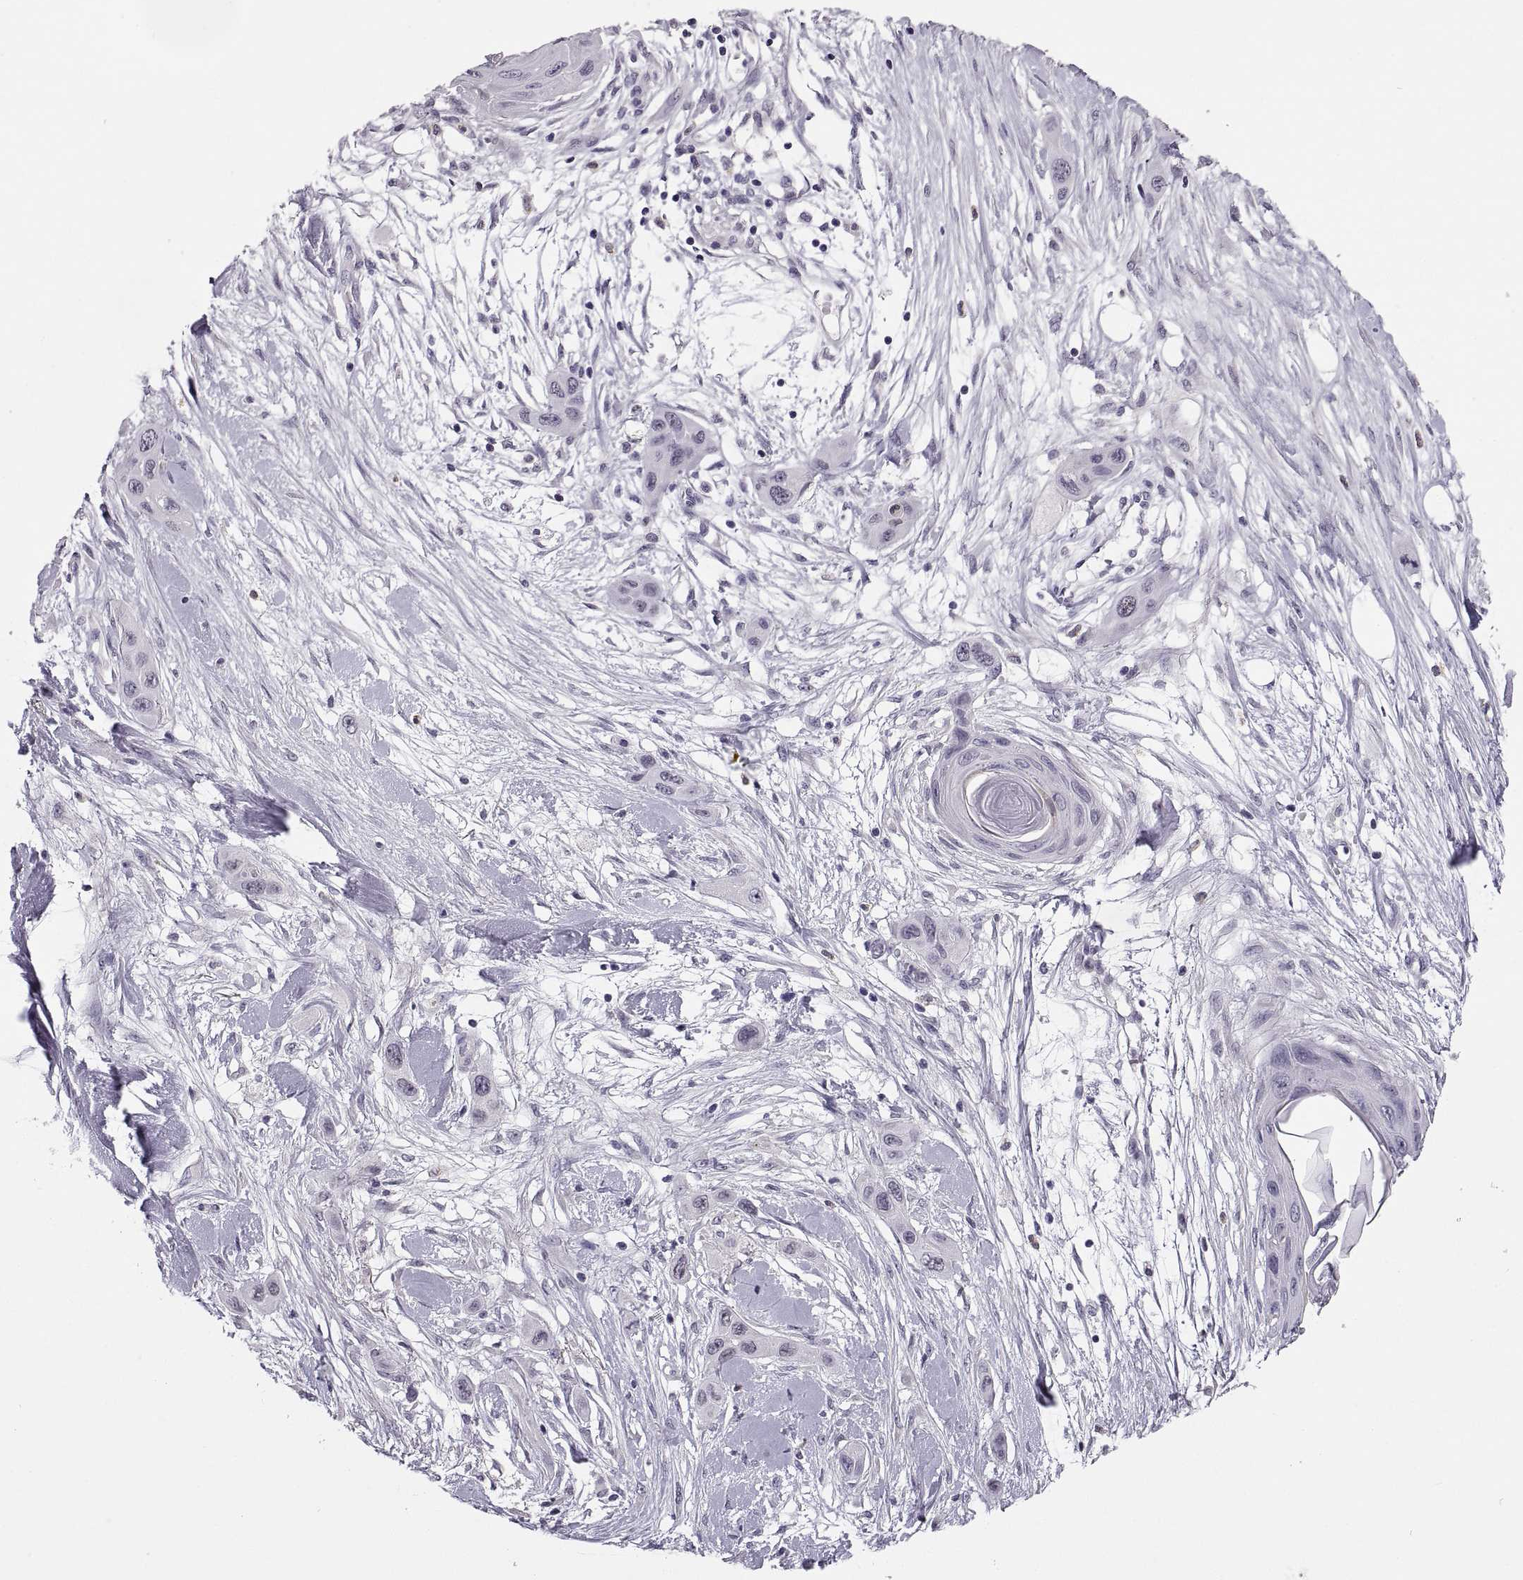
{"staining": {"intensity": "negative", "quantity": "none", "location": "none"}, "tissue": "skin cancer", "cell_type": "Tumor cells", "image_type": "cancer", "snomed": [{"axis": "morphology", "description": "Squamous cell carcinoma, NOS"}, {"axis": "topography", "description": "Skin"}], "caption": "Human squamous cell carcinoma (skin) stained for a protein using immunohistochemistry (IHC) reveals no staining in tumor cells.", "gene": "MAGEB18", "patient": {"sex": "male", "age": 79}}